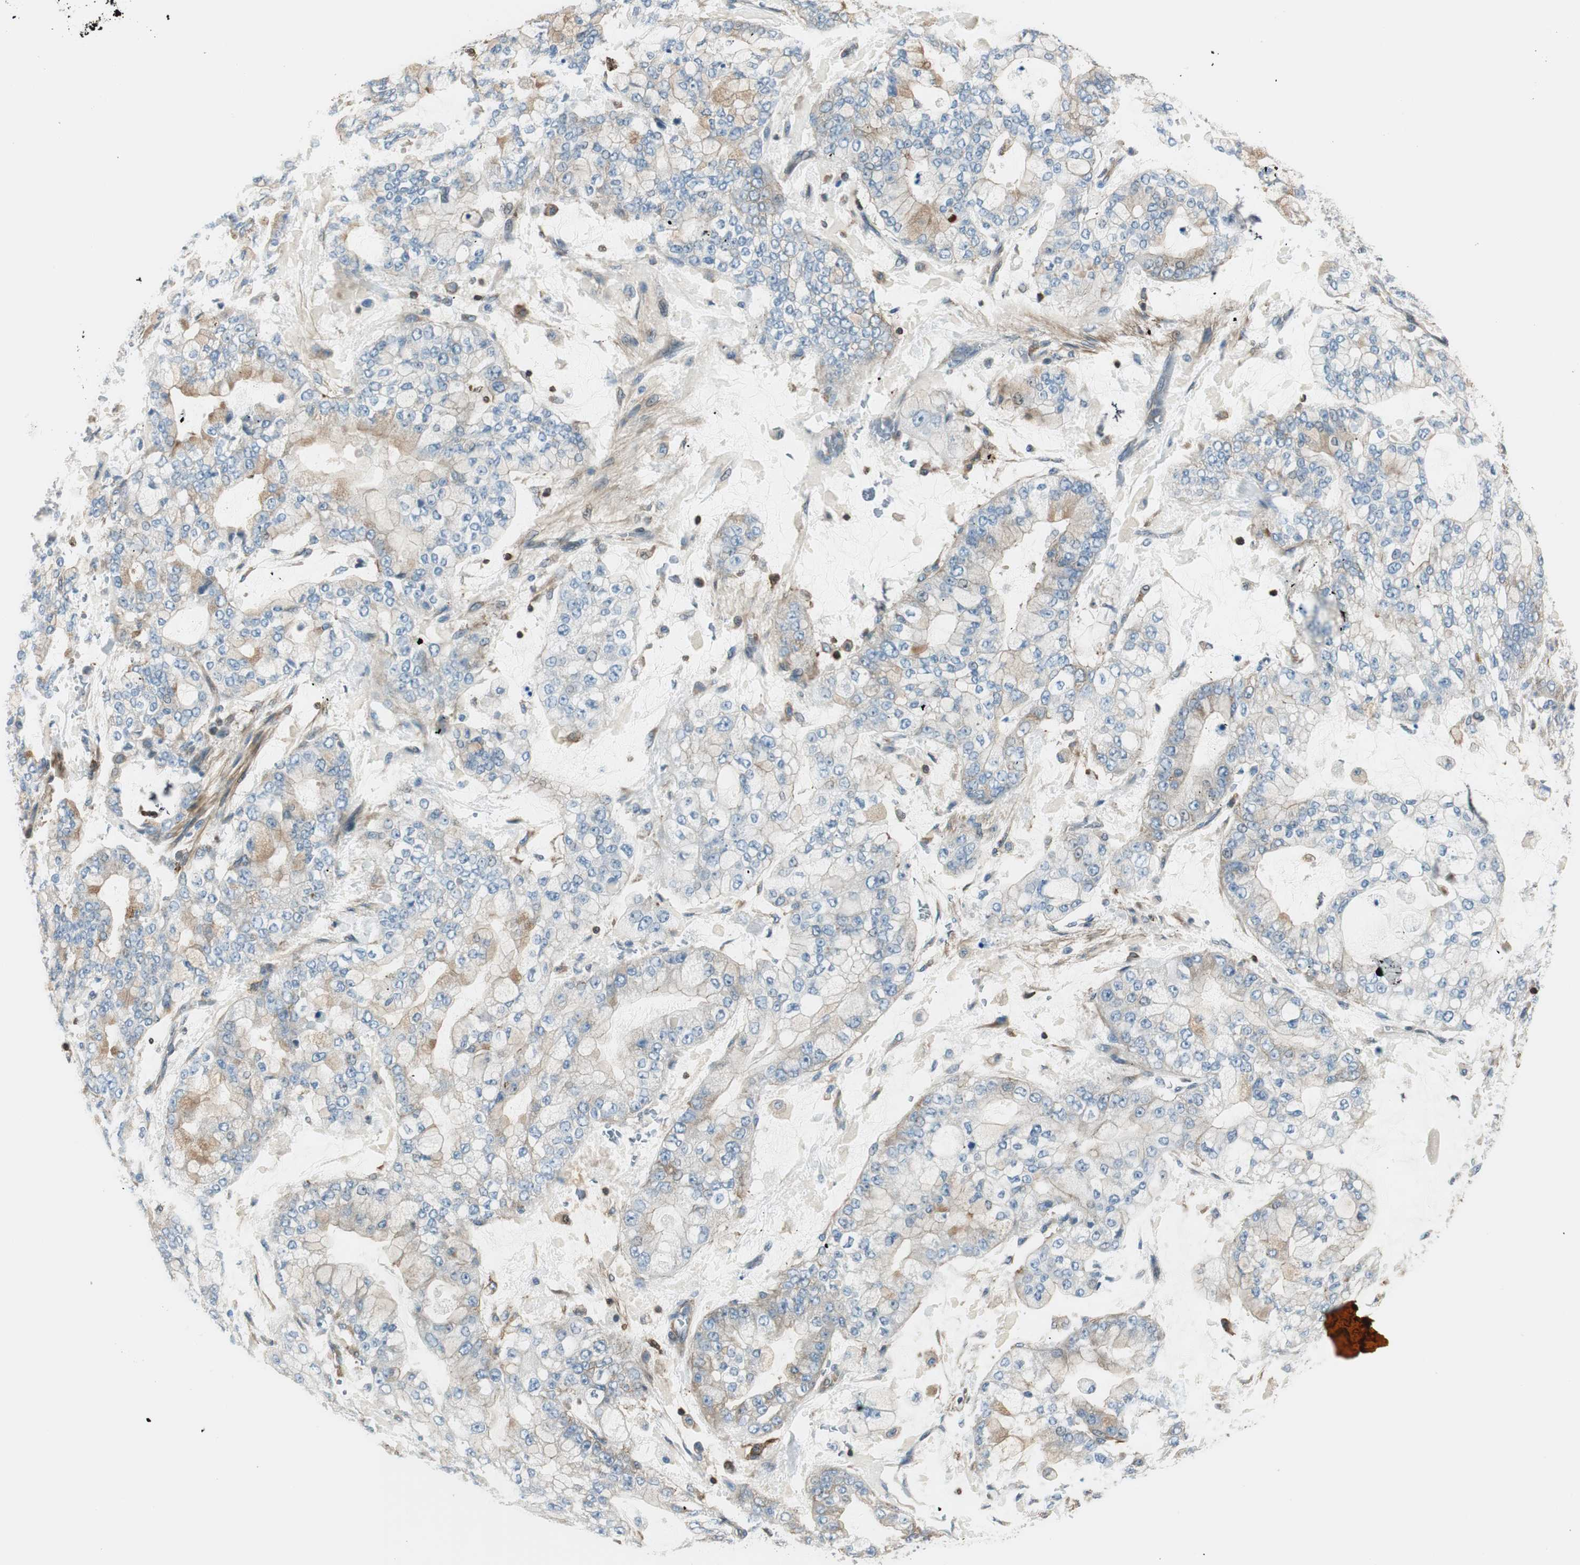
{"staining": {"intensity": "weak", "quantity": "<25%", "location": "cytoplasmic/membranous"}, "tissue": "stomach cancer", "cell_type": "Tumor cells", "image_type": "cancer", "snomed": [{"axis": "morphology", "description": "Adenocarcinoma, NOS"}, {"axis": "topography", "description": "Stomach"}], "caption": "DAB (3,3'-diaminobenzidine) immunohistochemical staining of stomach cancer (adenocarcinoma) shows no significant positivity in tumor cells.", "gene": "PI4K2B", "patient": {"sex": "male", "age": 76}}